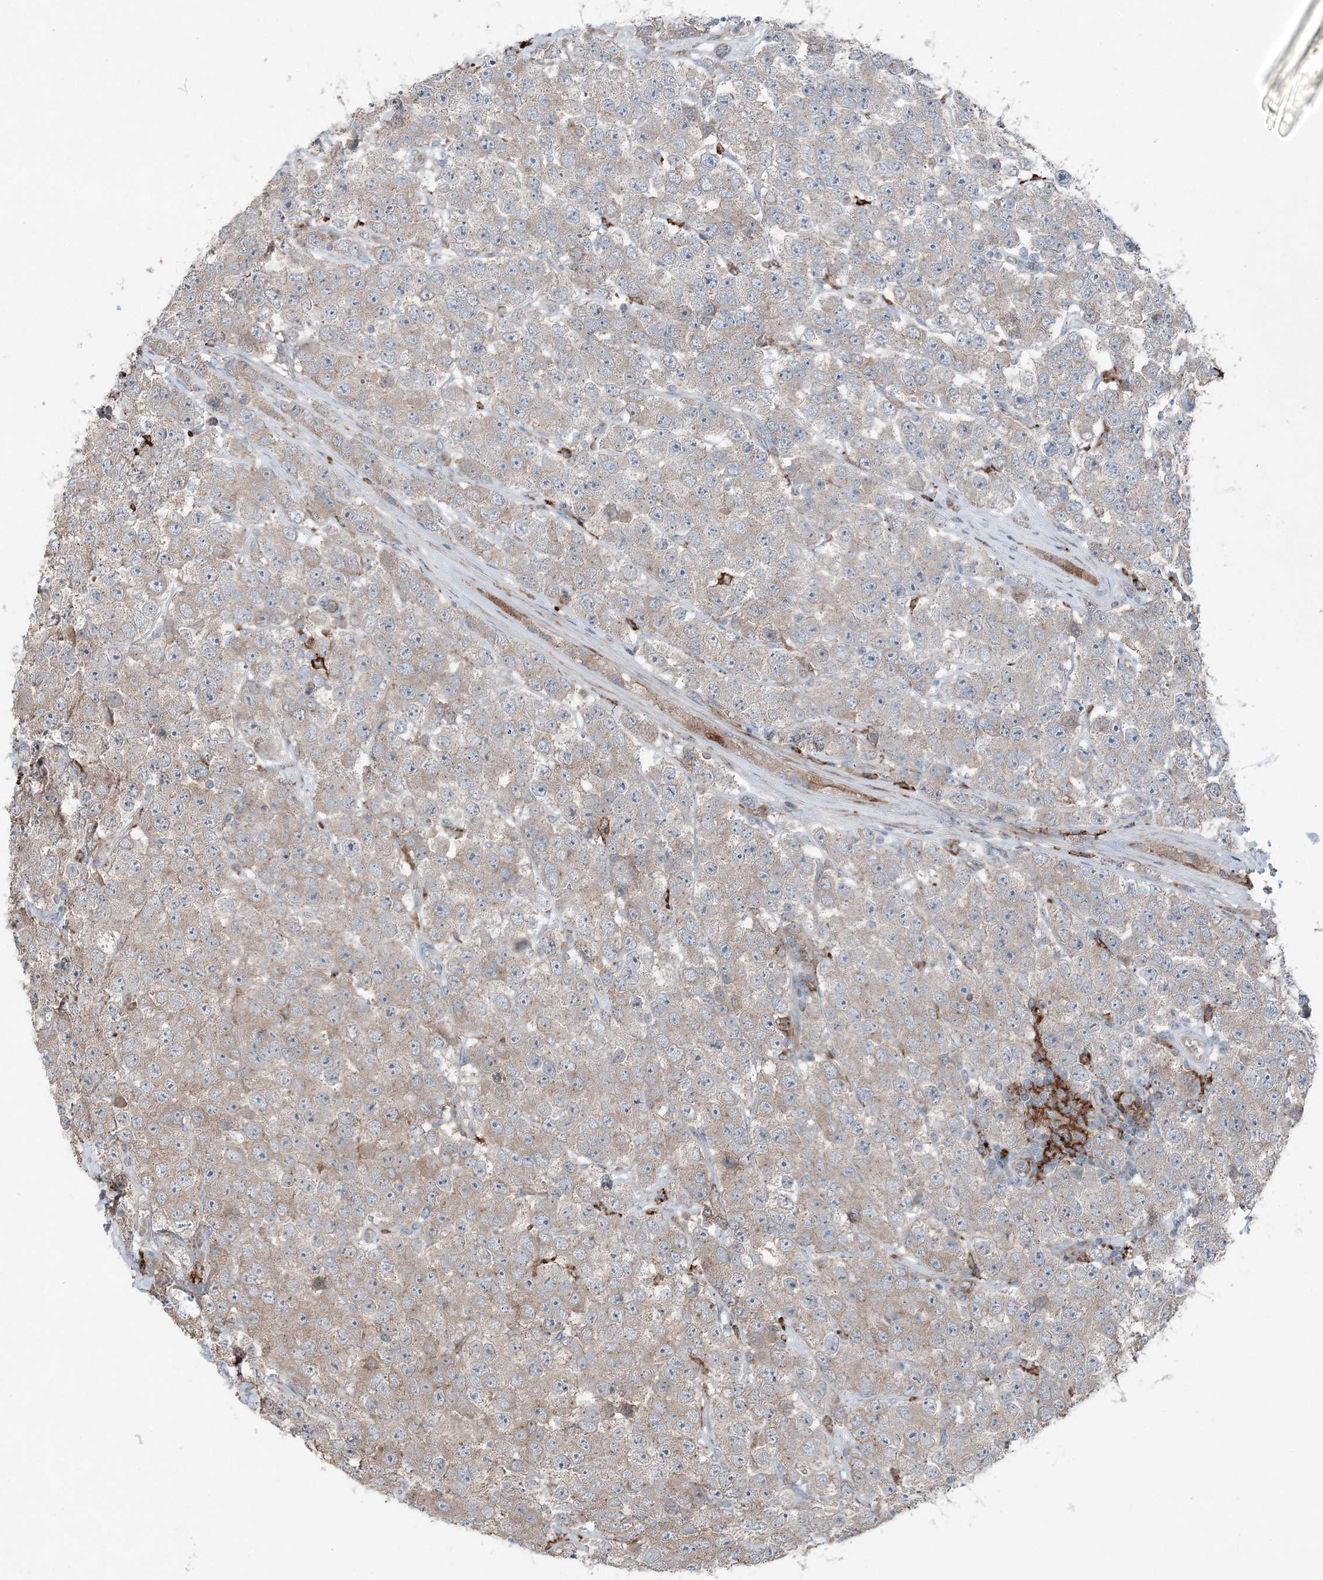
{"staining": {"intensity": "weak", "quantity": ">75%", "location": "cytoplasmic/membranous"}, "tissue": "testis cancer", "cell_type": "Tumor cells", "image_type": "cancer", "snomed": [{"axis": "morphology", "description": "Seminoma, NOS"}, {"axis": "topography", "description": "Testis"}], "caption": "DAB immunohistochemical staining of testis cancer exhibits weak cytoplasmic/membranous protein staining in about >75% of tumor cells.", "gene": "KY", "patient": {"sex": "male", "age": 28}}